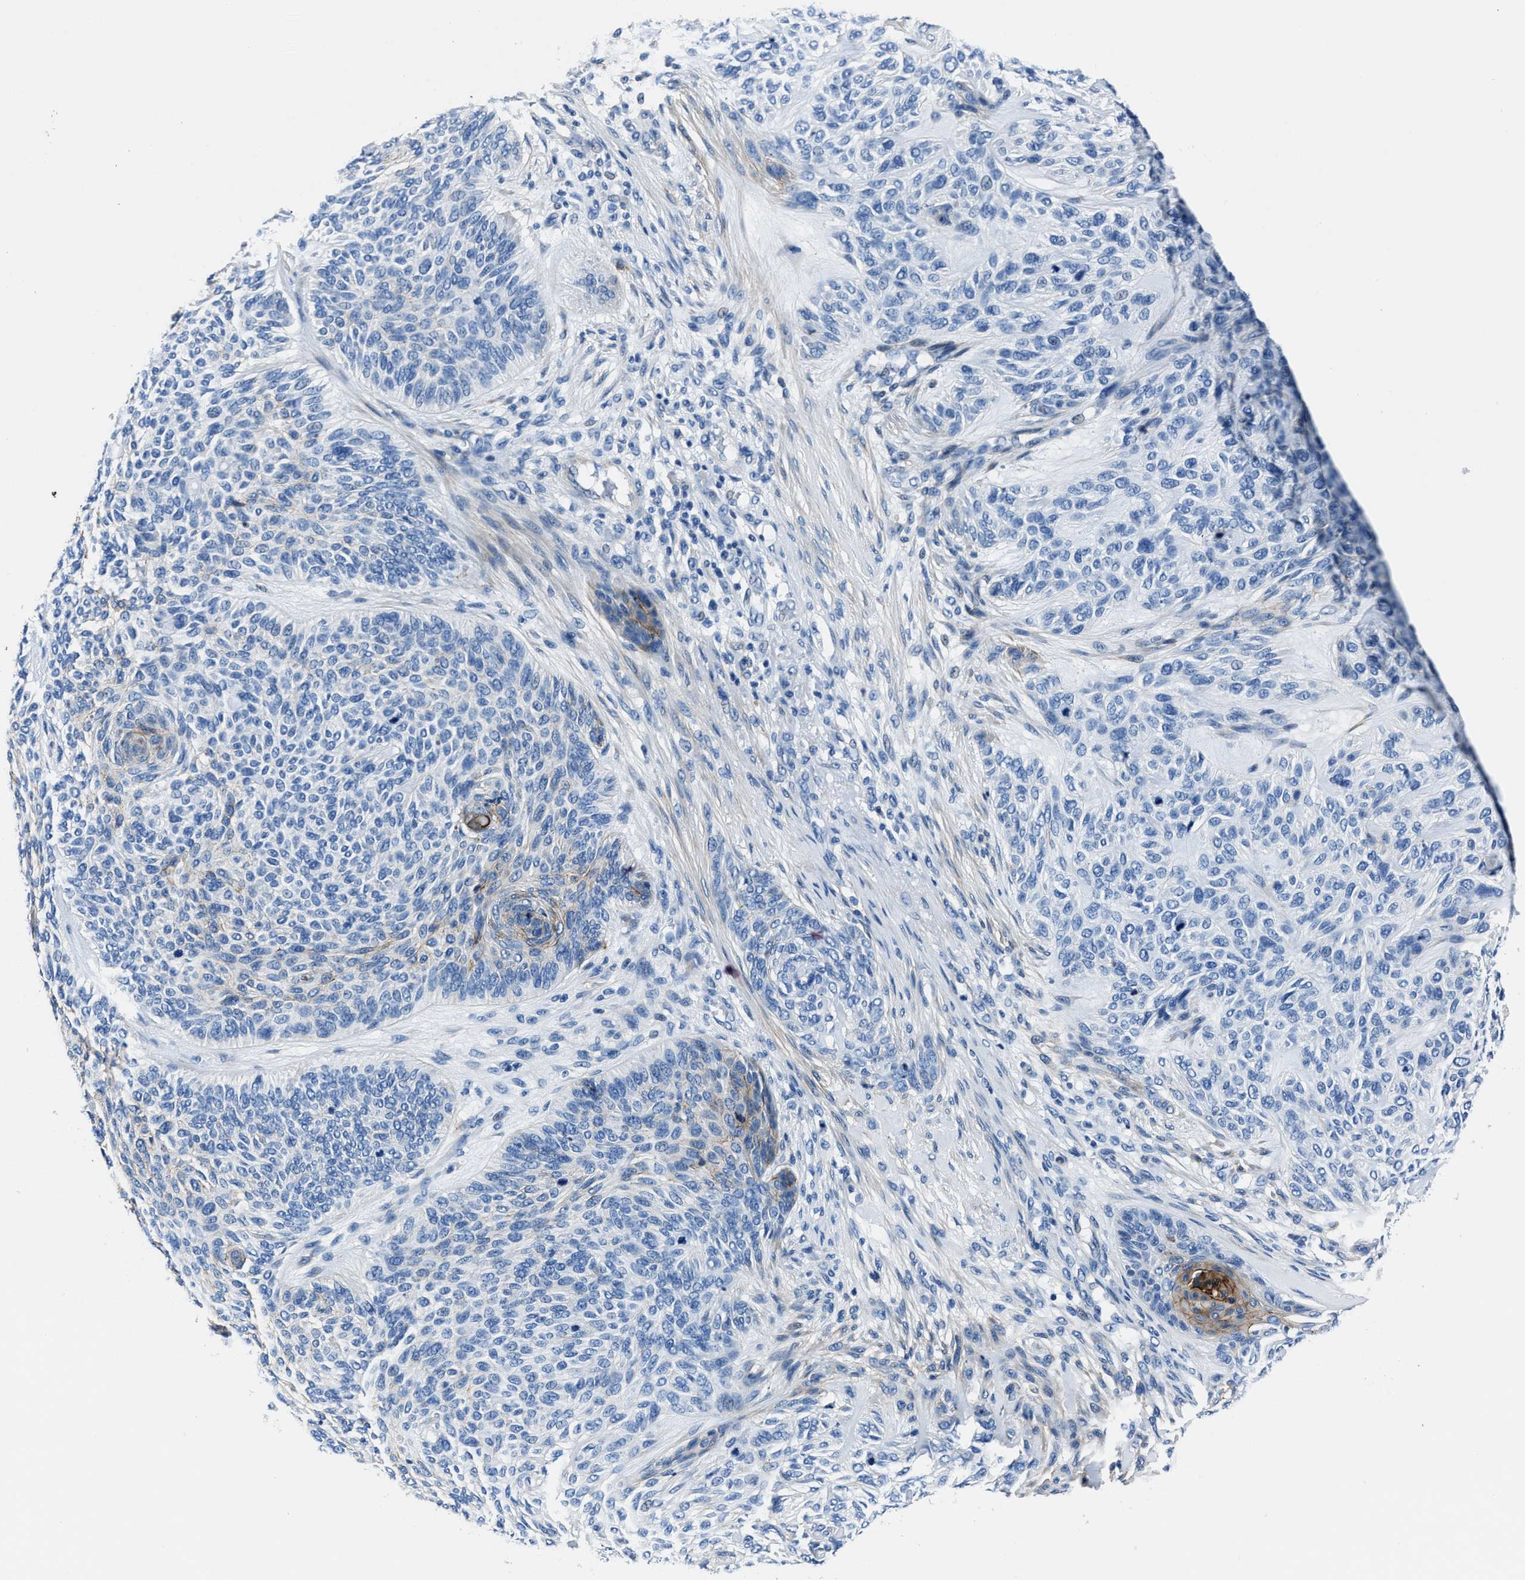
{"staining": {"intensity": "negative", "quantity": "none", "location": "none"}, "tissue": "skin cancer", "cell_type": "Tumor cells", "image_type": "cancer", "snomed": [{"axis": "morphology", "description": "Basal cell carcinoma"}, {"axis": "topography", "description": "Skin"}], "caption": "Skin basal cell carcinoma stained for a protein using immunohistochemistry shows no staining tumor cells.", "gene": "LMO7", "patient": {"sex": "male", "age": 55}}